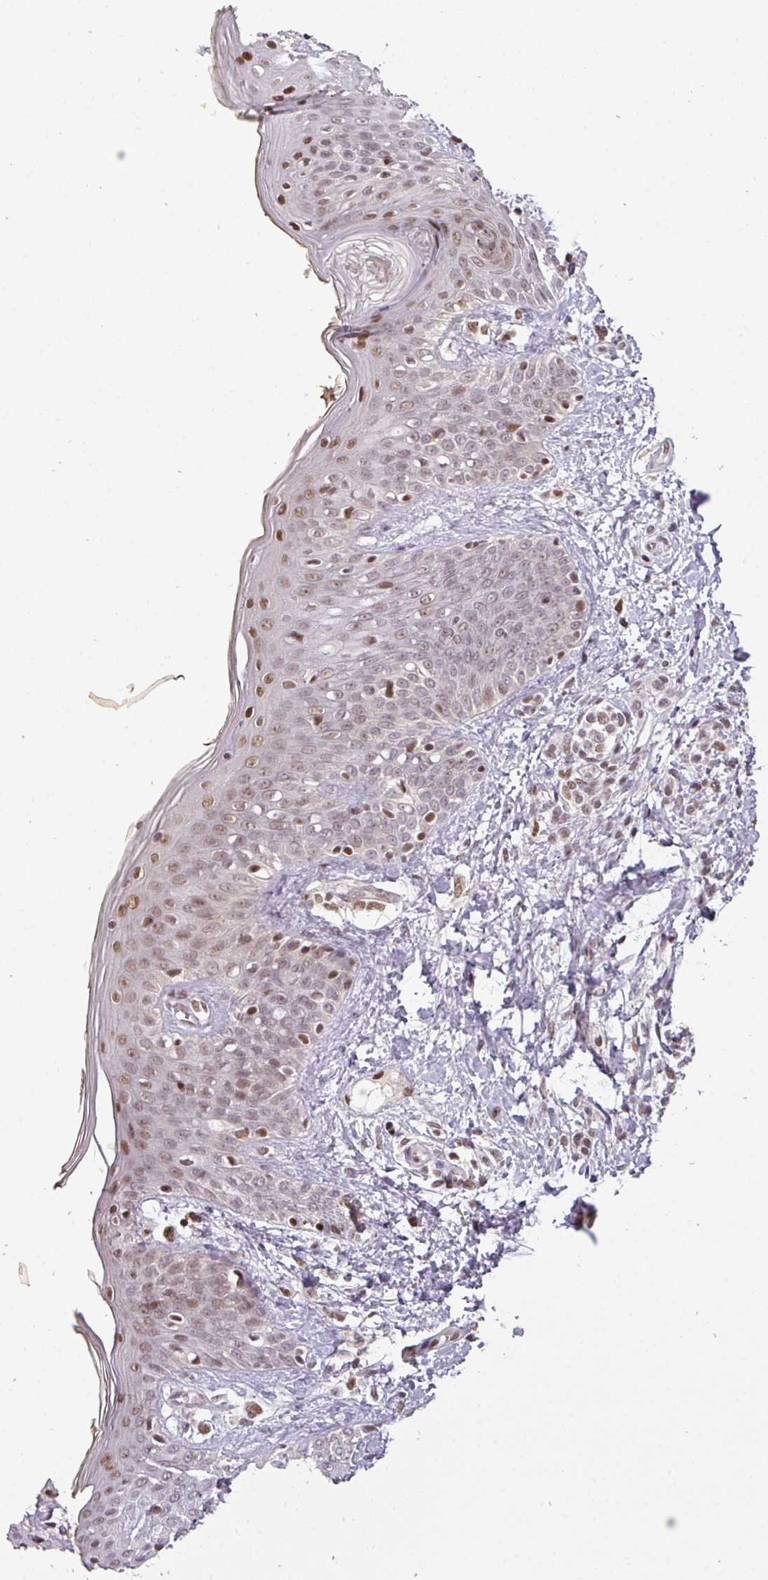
{"staining": {"intensity": "moderate", "quantity": ">75%", "location": "nuclear"}, "tissue": "skin", "cell_type": "Fibroblasts", "image_type": "normal", "snomed": [{"axis": "morphology", "description": "Normal tissue, NOS"}, {"axis": "topography", "description": "Skin"}], "caption": "An IHC photomicrograph of unremarkable tissue is shown. Protein staining in brown labels moderate nuclear positivity in skin within fibroblasts.", "gene": "GPRIN2", "patient": {"sex": "male", "age": 16}}